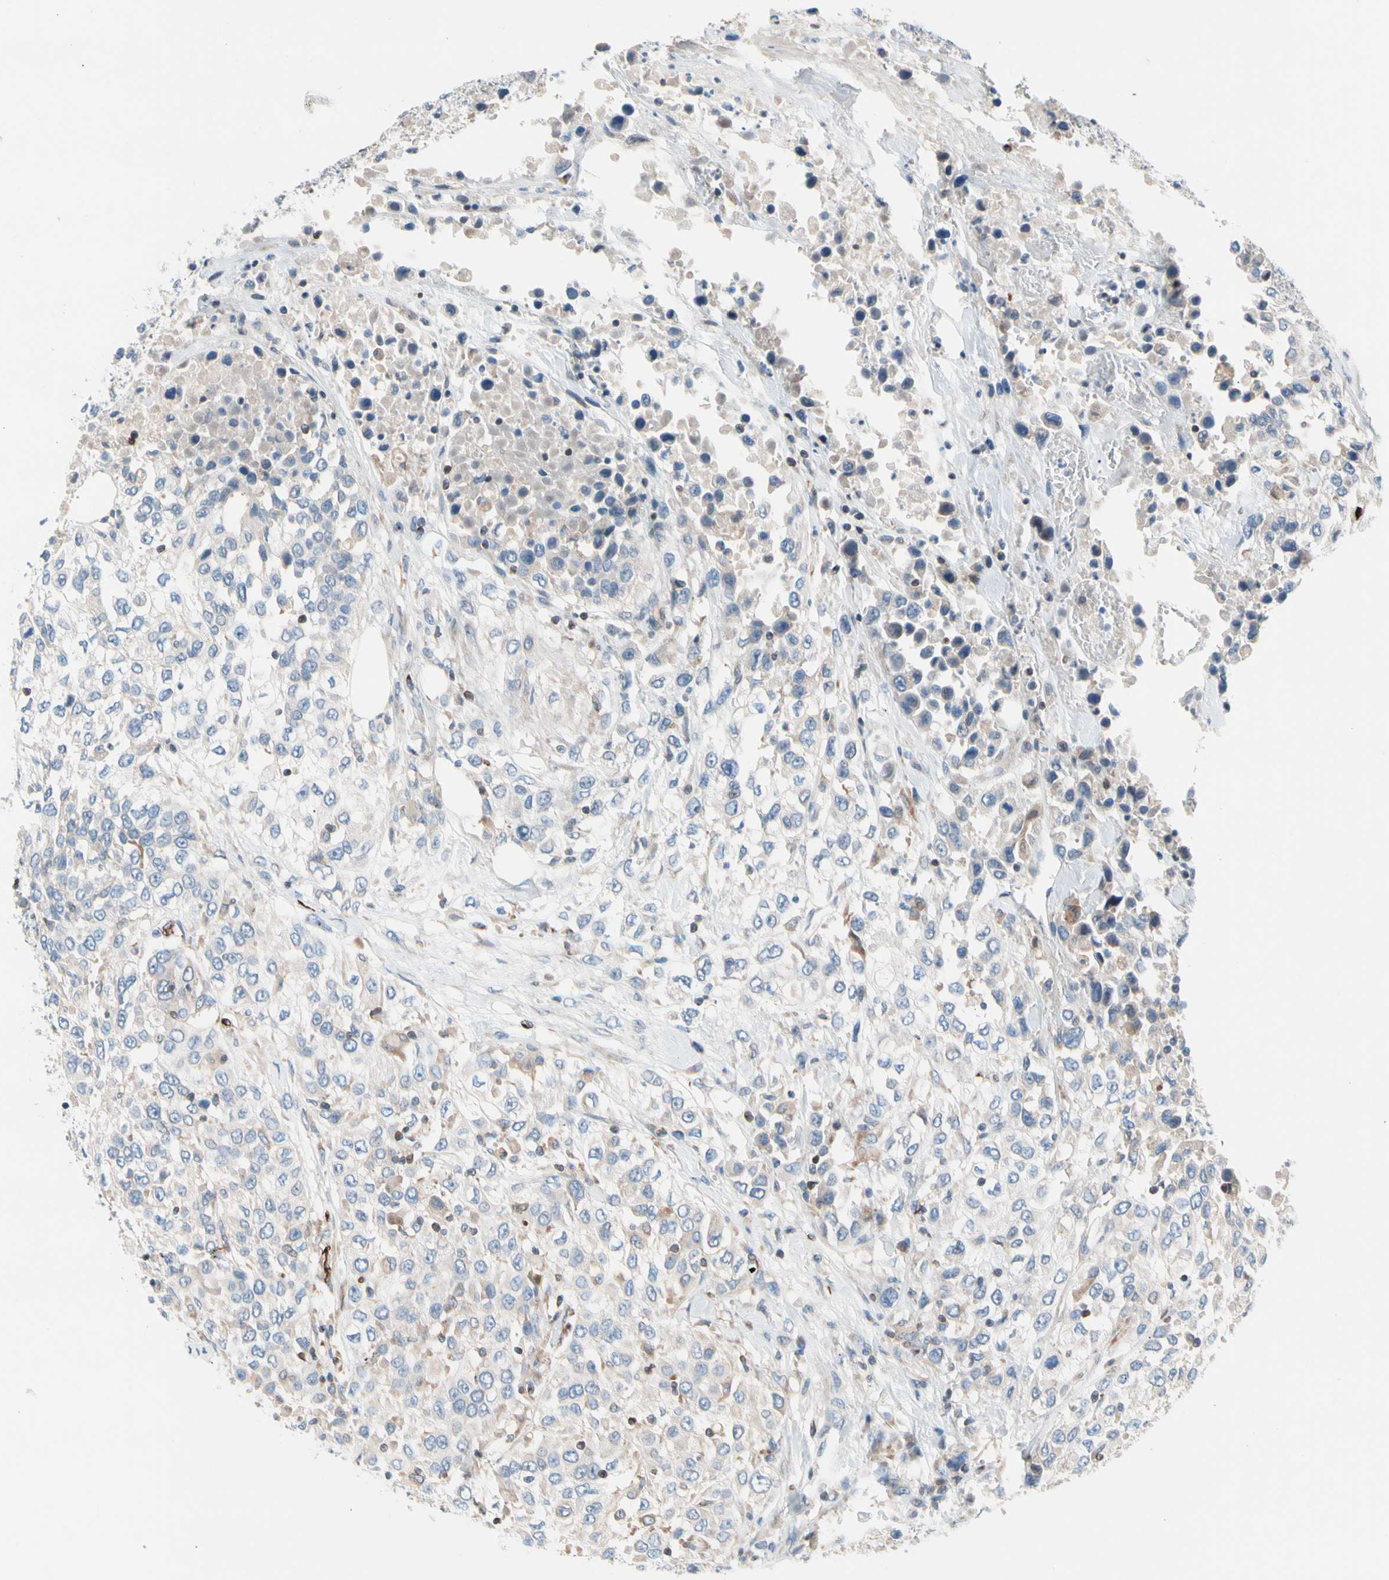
{"staining": {"intensity": "negative", "quantity": "none", "location": "none"}, "tissue": "urothelial cancer", "cell_type": "Tumor cells", "image_type": "cancer", "snomed": [{"axis": "morphology", "description": "Urothelial carcinoma, High grade"}, {"axis": "topography", "description": "Urinary bladder"}], "caption": "DAB immunohistochemical staining of human urothelial carcinoma (high-grade) displays no significant expression in tumor cells. Brightfield microscopy of IHC stained with DAB (brown) and hematoxylin (blue), captured at high magnification.", "gene": "MAP3K3", "patient": {"sex": "female", "age": 80}}